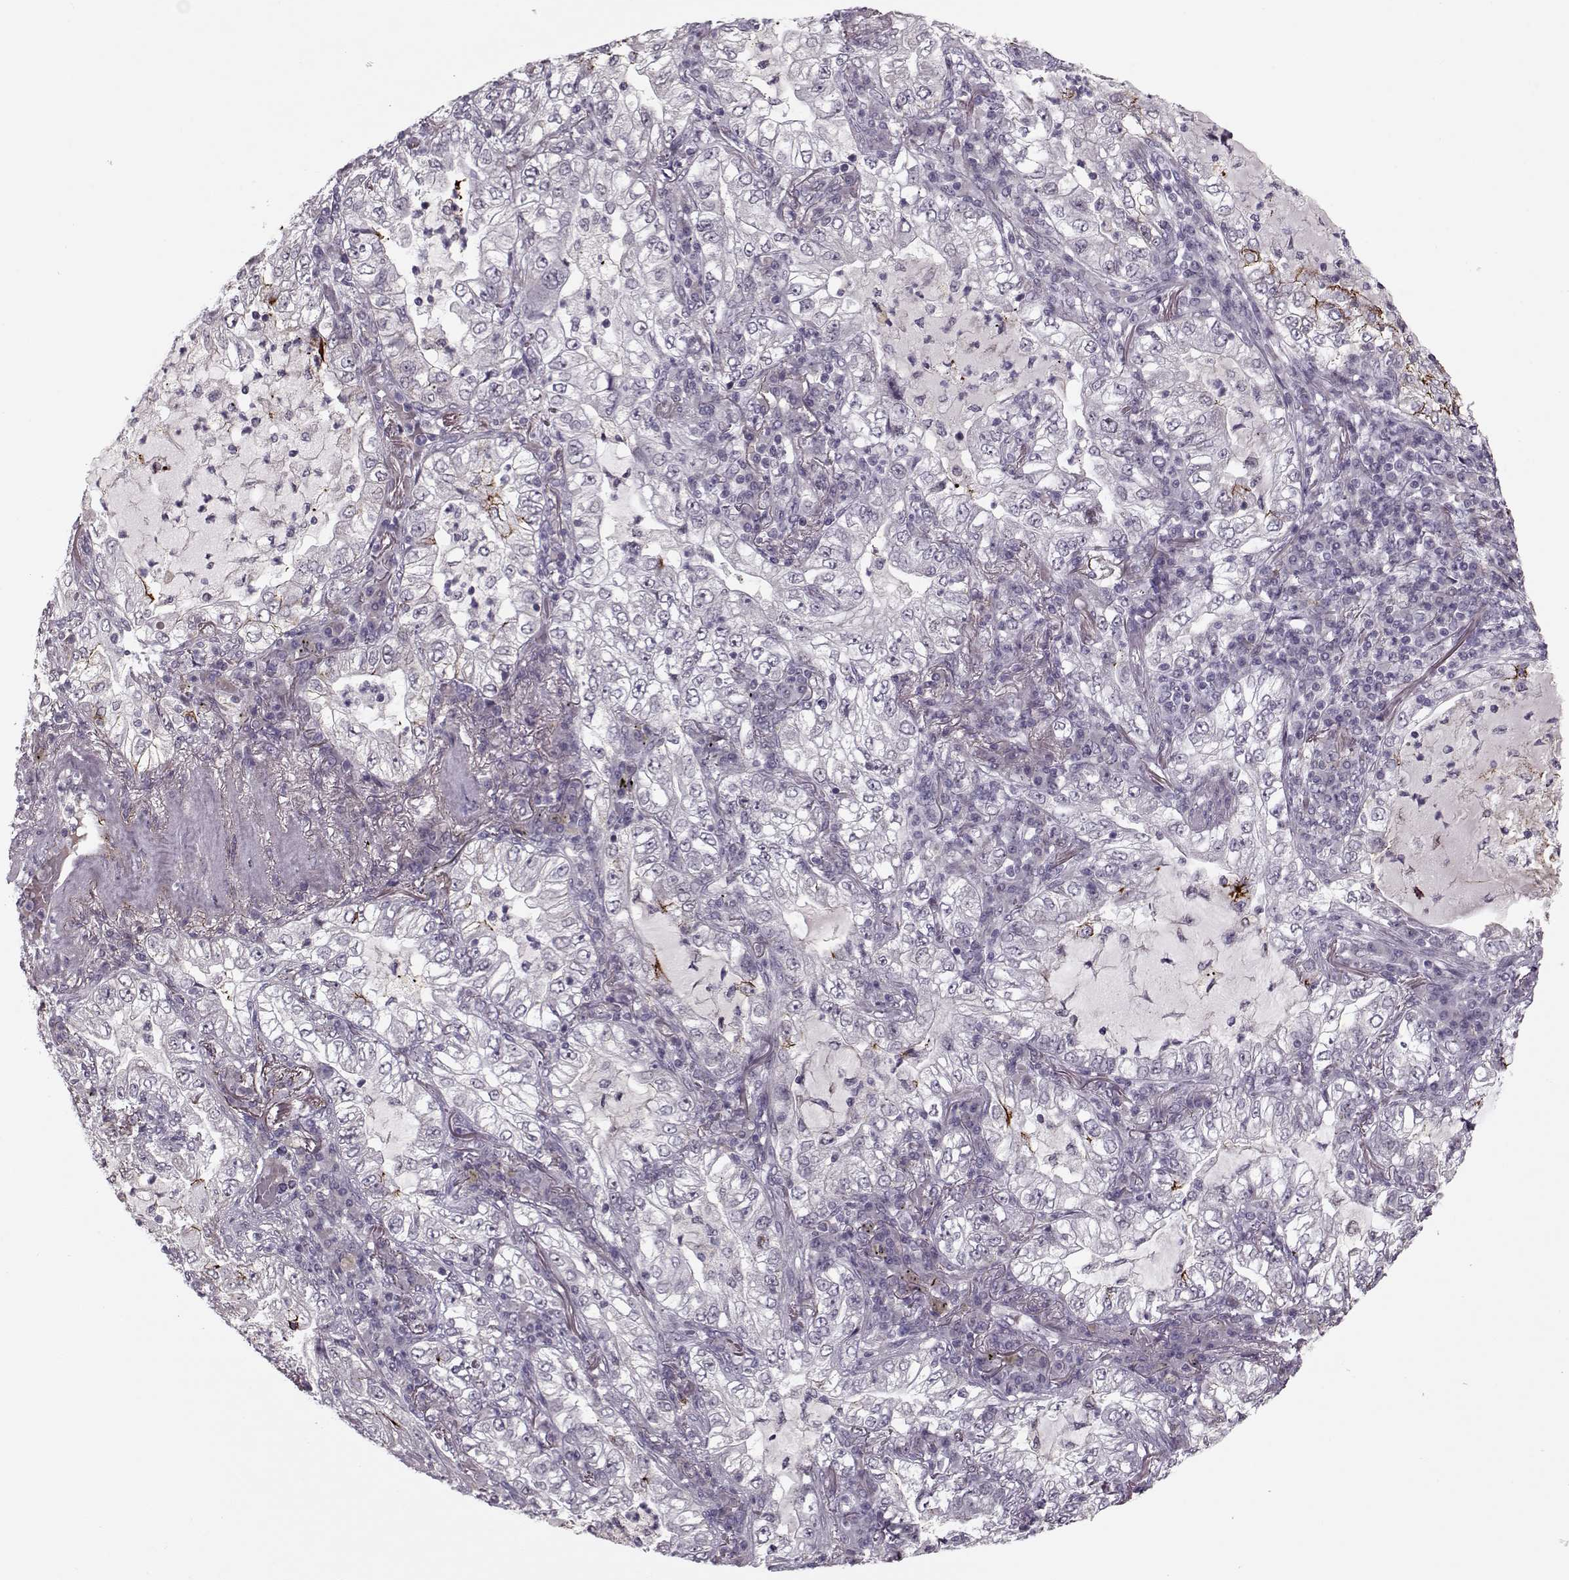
{"staining": {"intensity": "negative", "quantity": "none", "location": "none"}, "tissue": "lung cancer", "cell_type": "Tumor cells", "image_type": "cancer", "snomed": [{"axis": "morphology", "description": "Adenocarcinoma, NOS"}, {"axis": "topography", "description": "Lung"}], "caption": "A micrograph of adenocarcinoma (lung) stained for a protein demonstrates no brown staining in tumor cells.", "gene": "DNAI3", "patient": {"sex": "female", "age": 73}}